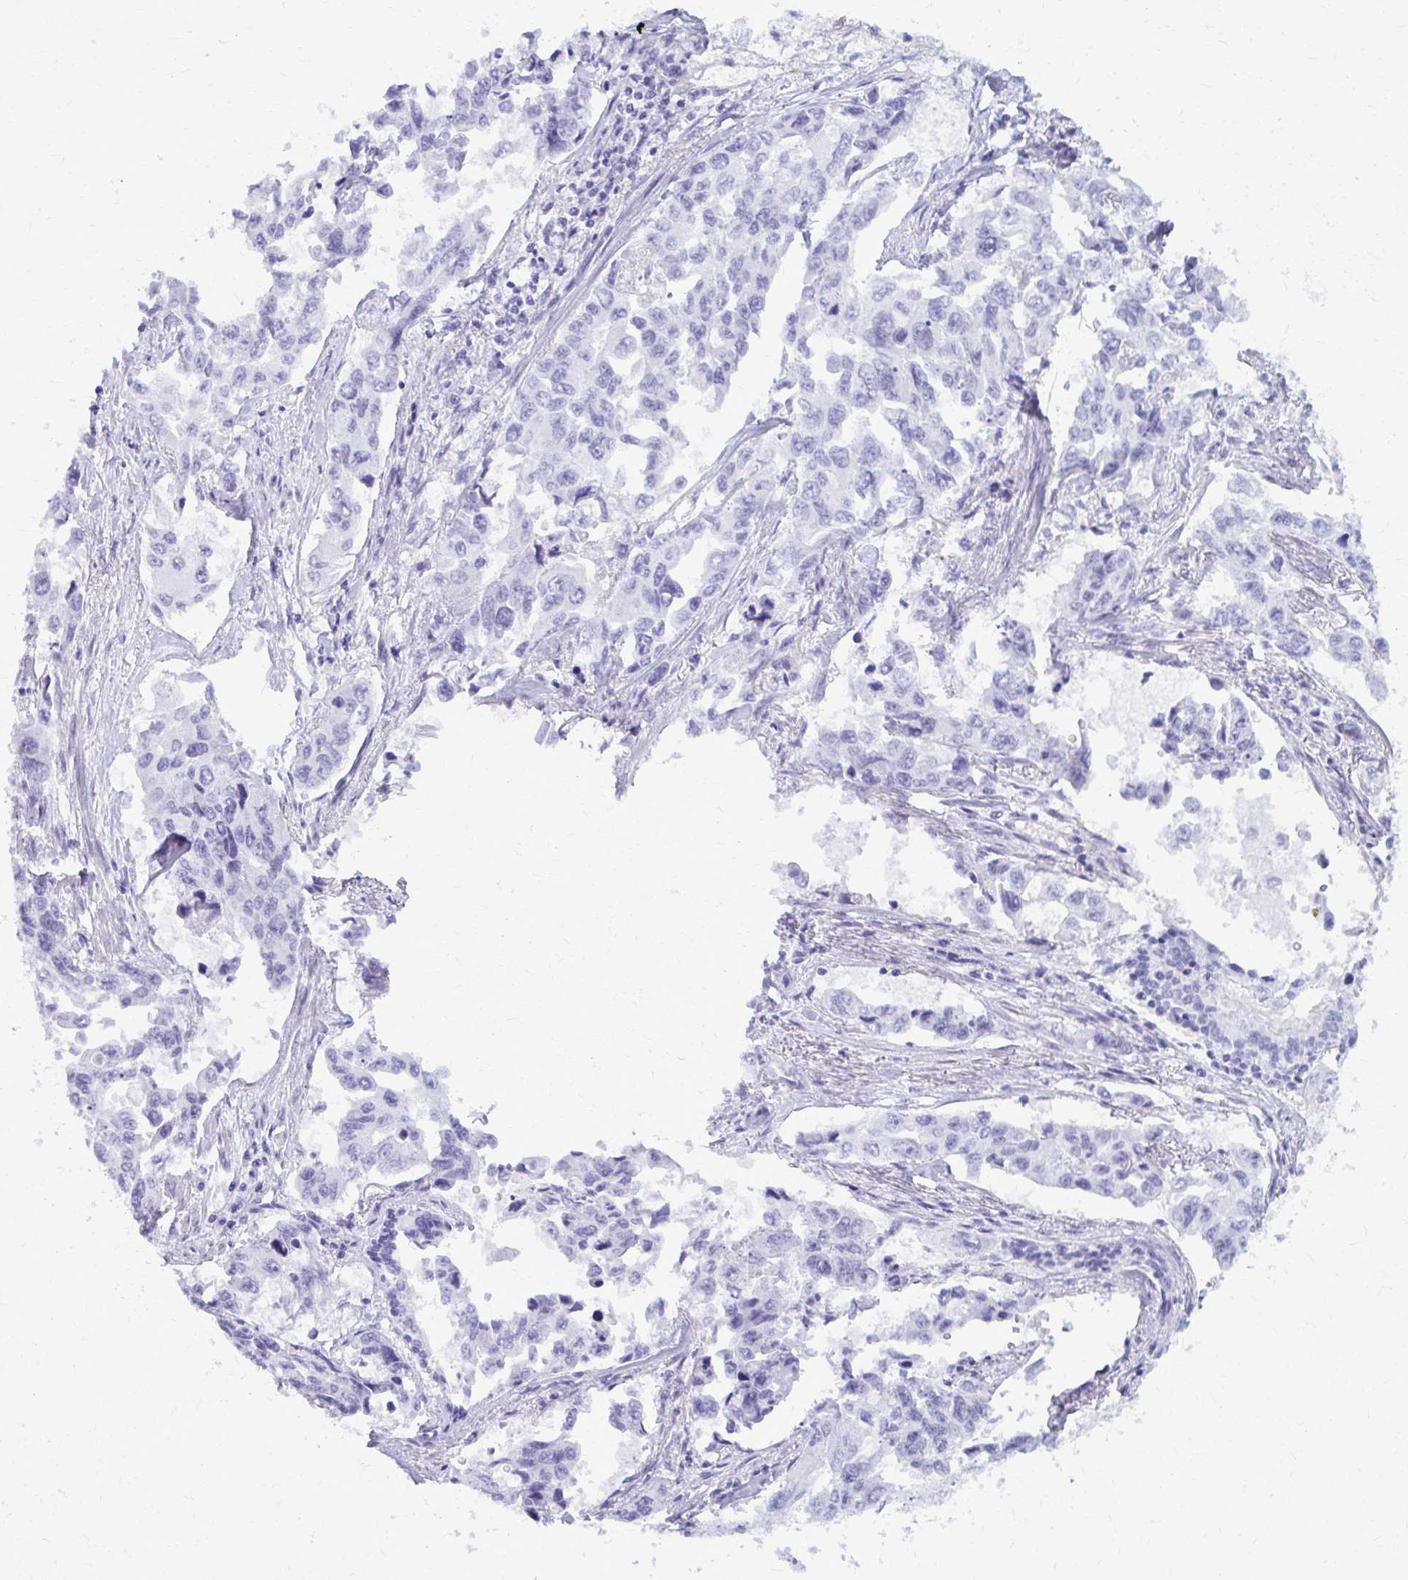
{"staining": {"intensity": "negative", "quantity": "none", "location": "none"}, "tissue": "lung cancer", "cell_type": "Tumor cells", "image_type": "cancer", "snomed": [{"axis": "morphology", "description": "Adenocarcinoma, NOS"}, {"axis": "topography", "description": "Lung"}], "caption": "The micrograph displays no staining of tumor cells in adenocarcinoma (lung). Brightfield microscopy of immunohistochemistry stained with DAB (brown) and hematoxylin (blue), captured at high magnification.", "gene": "GFAP", "patient": {"sex": "male", "age": 64}}